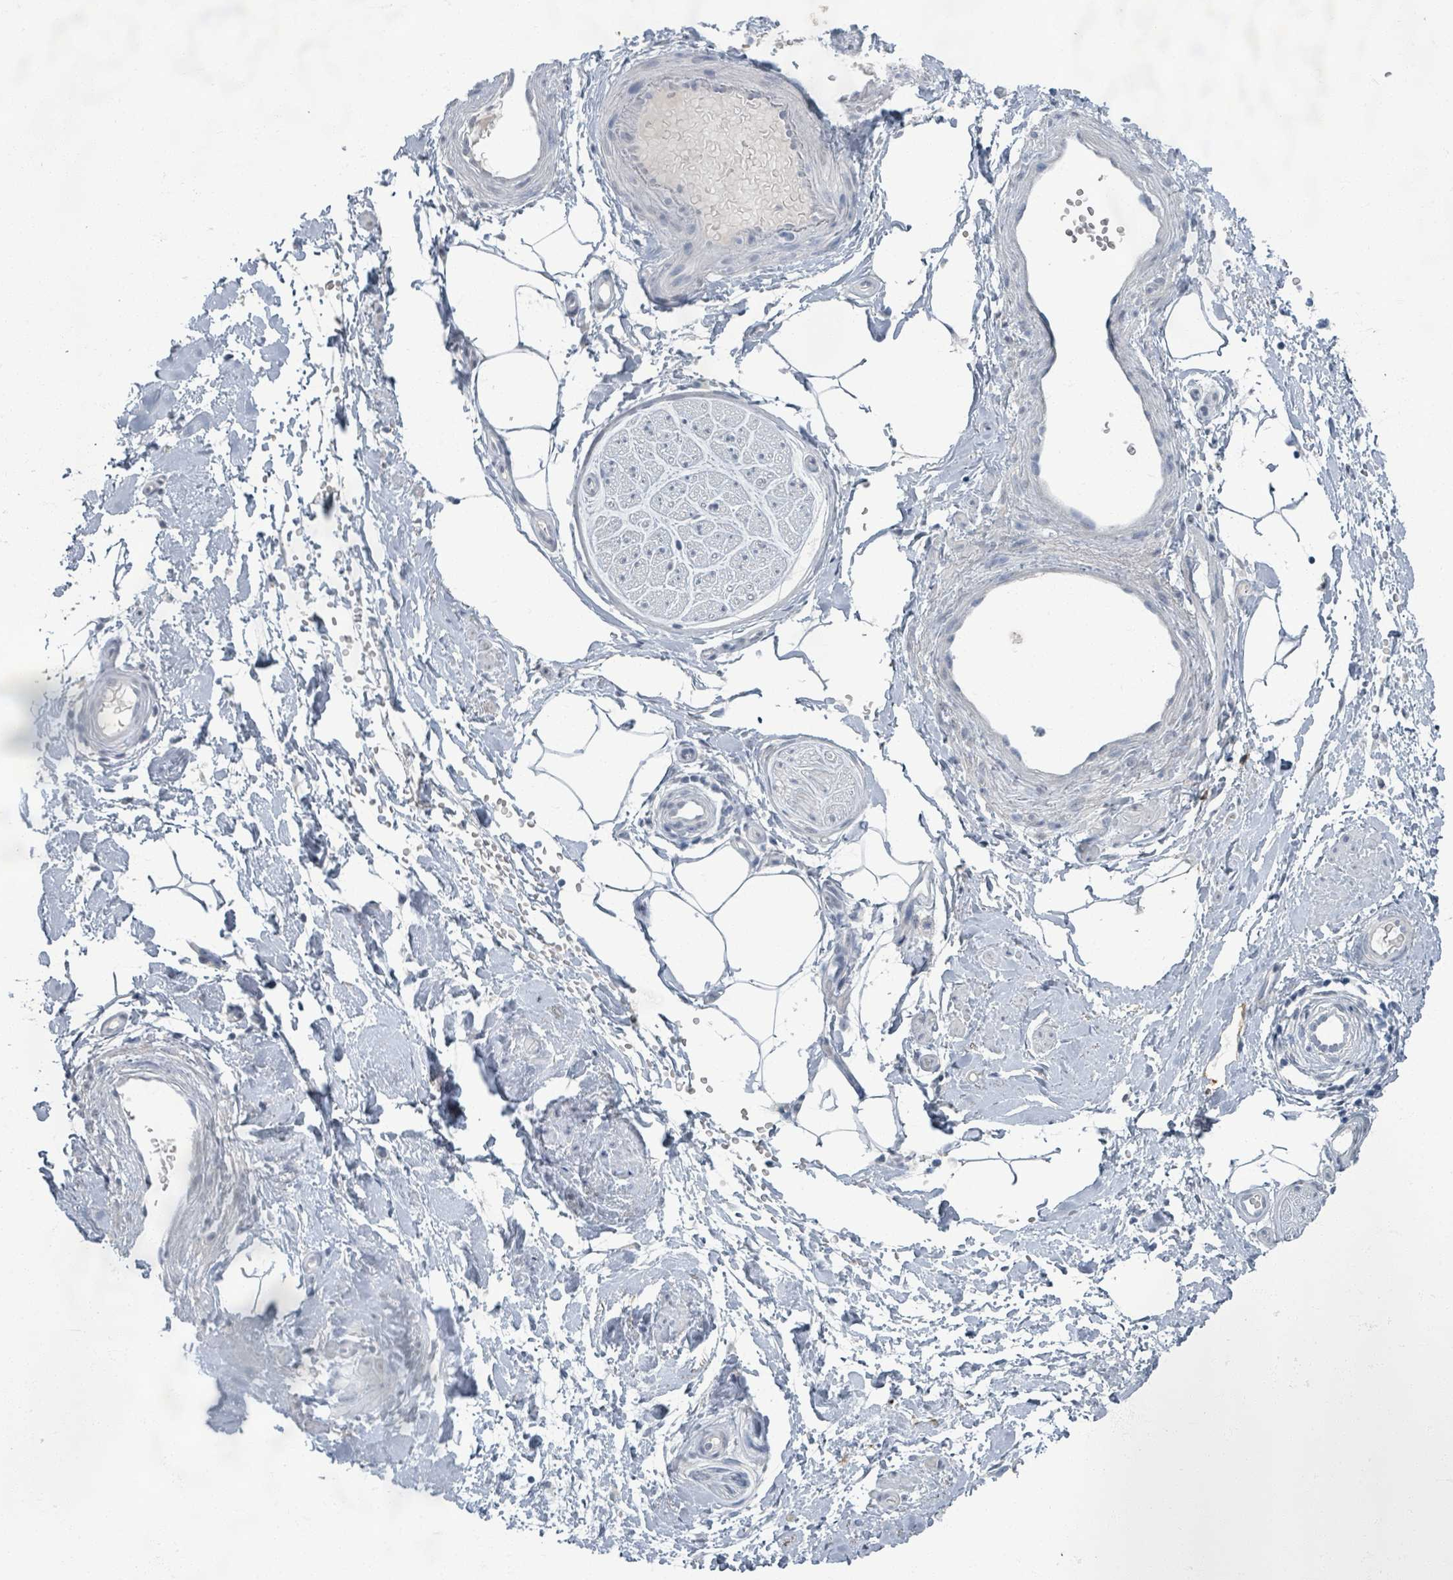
{"staining": {"intensity": "negative", "quantity": "none", "location": "none"}, "tissue": "adipose tissue", "cell_type": "Adipocytes", "image_type": "normal", "snomed": [{"axis": "morphology", "description": "Normal tissue, NOS"}, {"axis": "topography", "description": "Soft tissue"}, {"axis": "topography", "description": "Adipose tissue"}, {"axis": "topography", "description": "Vascular tissue"}, {"axis": "topography", "description": "Peripheral nerve tissue"}], "caption": "A high-resolution photomicrograph shows immunohistochemistry staining of normal adipose tissue, which reveals no significant staining in adipocytes. (IHC, brightfield microscopy, high magnification).", "gene": "WNT11", "patient": {"sex": "male", "age": 74}}